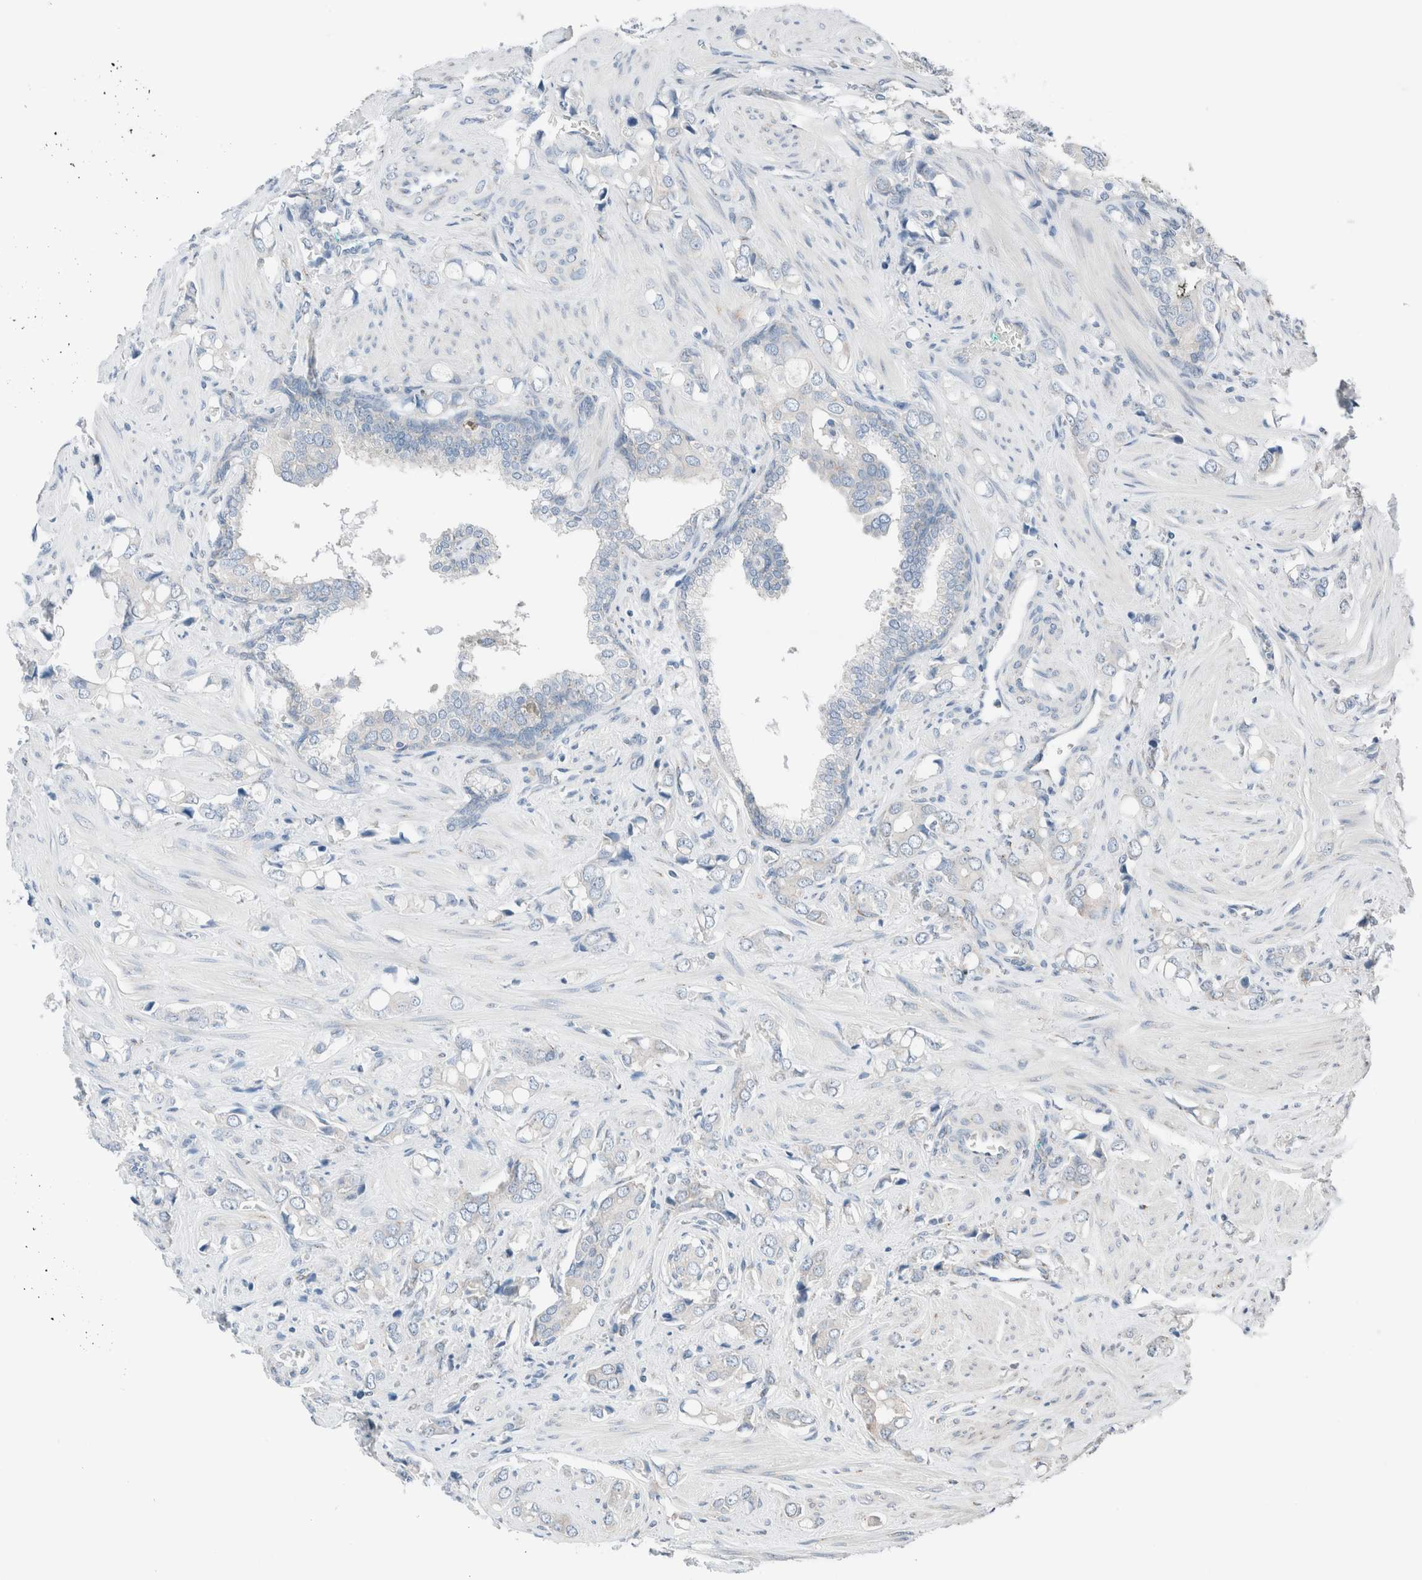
{"staining": {"intensity": "negative", "quantity": "none", "location": "none"}, "tissue": "prostate cancer", "cell_type": "Tumor cells", "image_type": "cancer", "snomed": [{"axis": "morphology", "description": "Adenocarcinoma, High grade"}, {"axis": "topography", "description": "Prostate"}], "caption": "Immunohistochemistry (IHC) image of prostate high-grade adenocarcinoma stained for a protein (brown), which reveals no staining in tumor cells. (DAB IHC visualized using brightfield microscopy, high magnification).", "gene": "CASC3", "patient": {"sex": "male", "age": 52}}